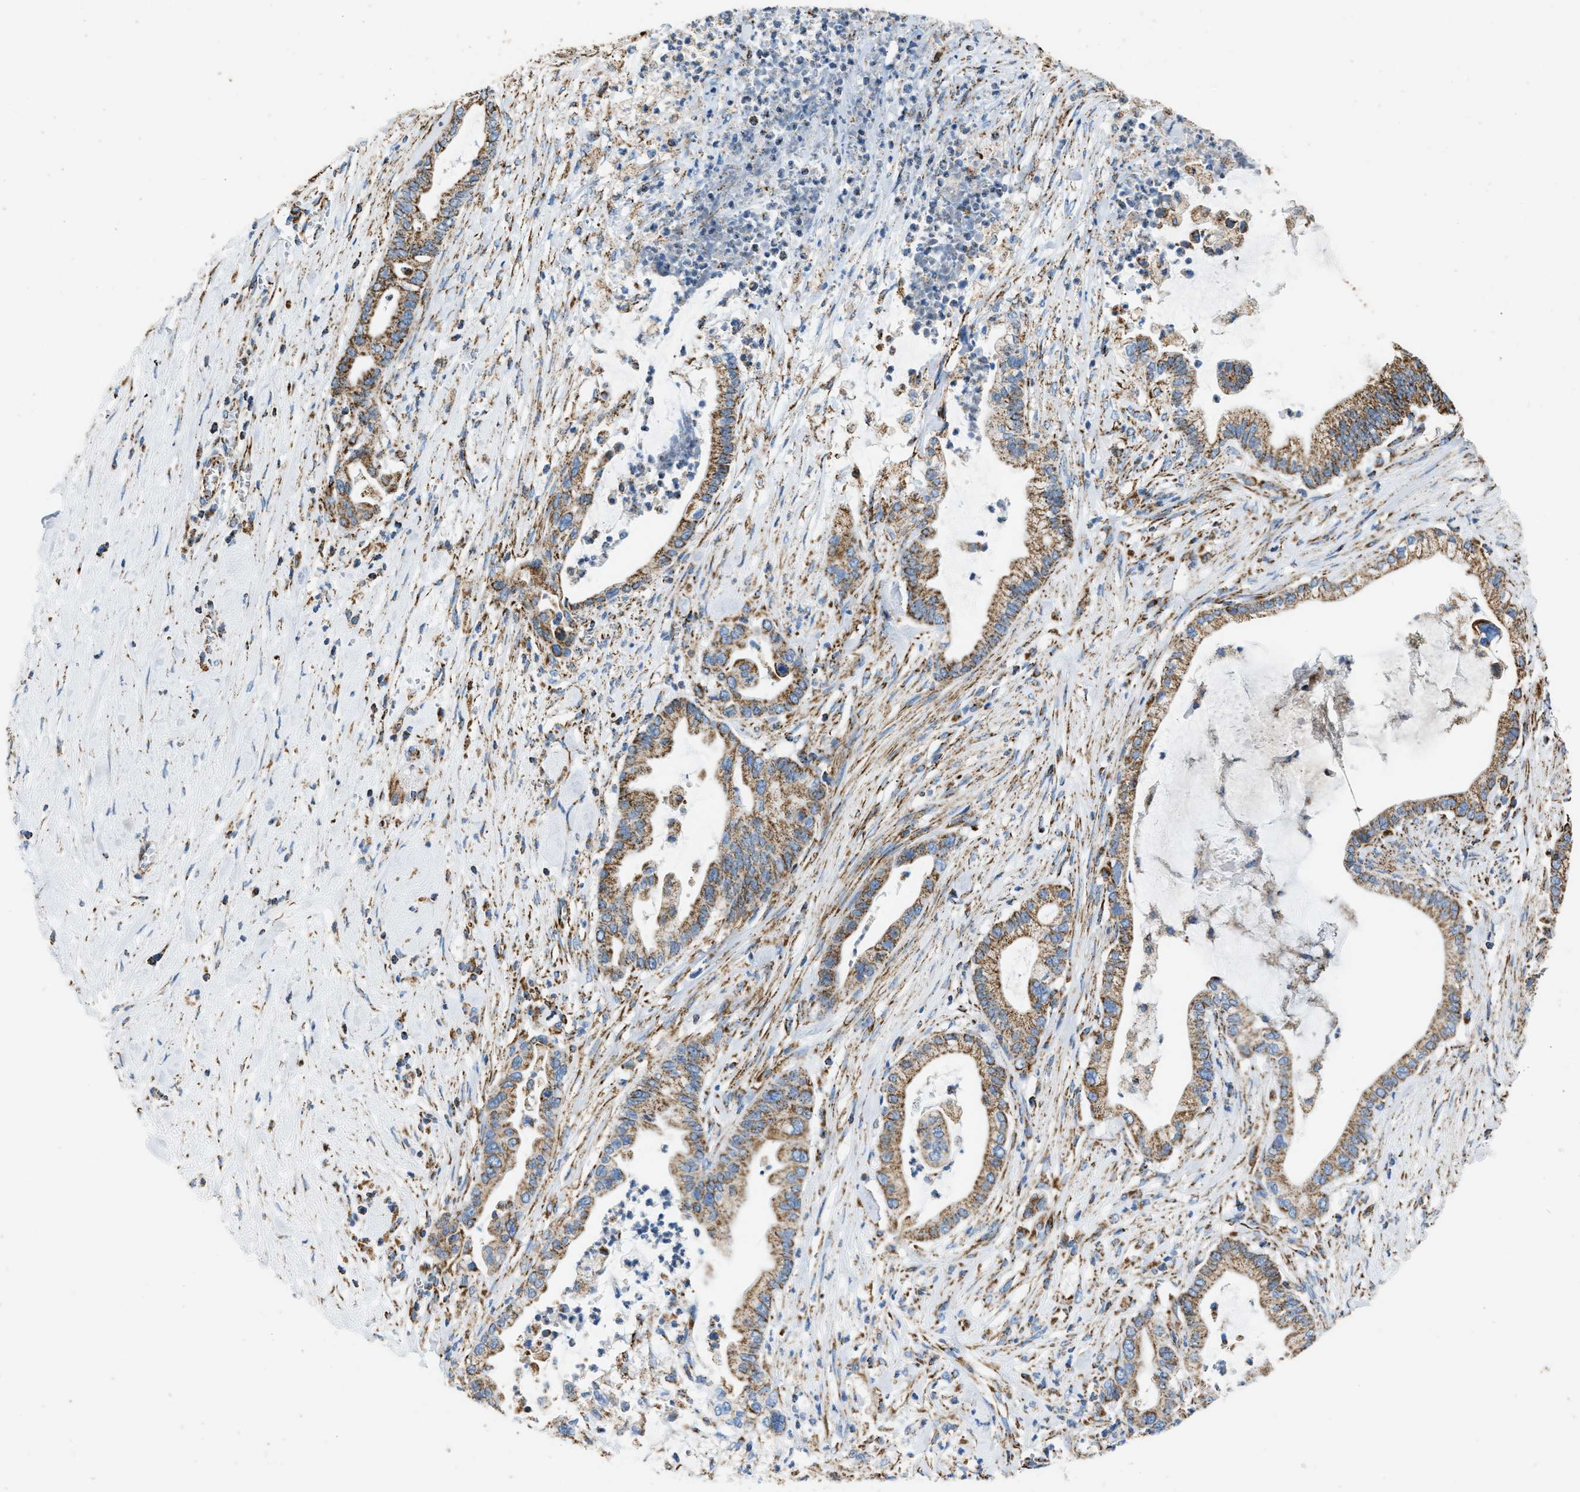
{"staining": {"intensity": "moderate", "quantity": ">75%", "location": "cytoplasmic/membranous"}, "tissue": "pancreatic cancer", "cell_type": "Tumor cells", "image_type": "cancer", "snomed": [{"axis": "morphology", "description": "Adenocarcinoma, NOS"}, {"axis": "topography", "description": "Pancreas"}], "caption": "Protein expression analysis of human adenocarcinoma (pancreatic) reveals moderate cytoplasmic/membranous staining in about >75% of tumor cells. (DAB IHC, brown staining for protein, blue staining for nuclei).", "gene": "IRX6", "patient": {"sex": "male", "age": 69}}